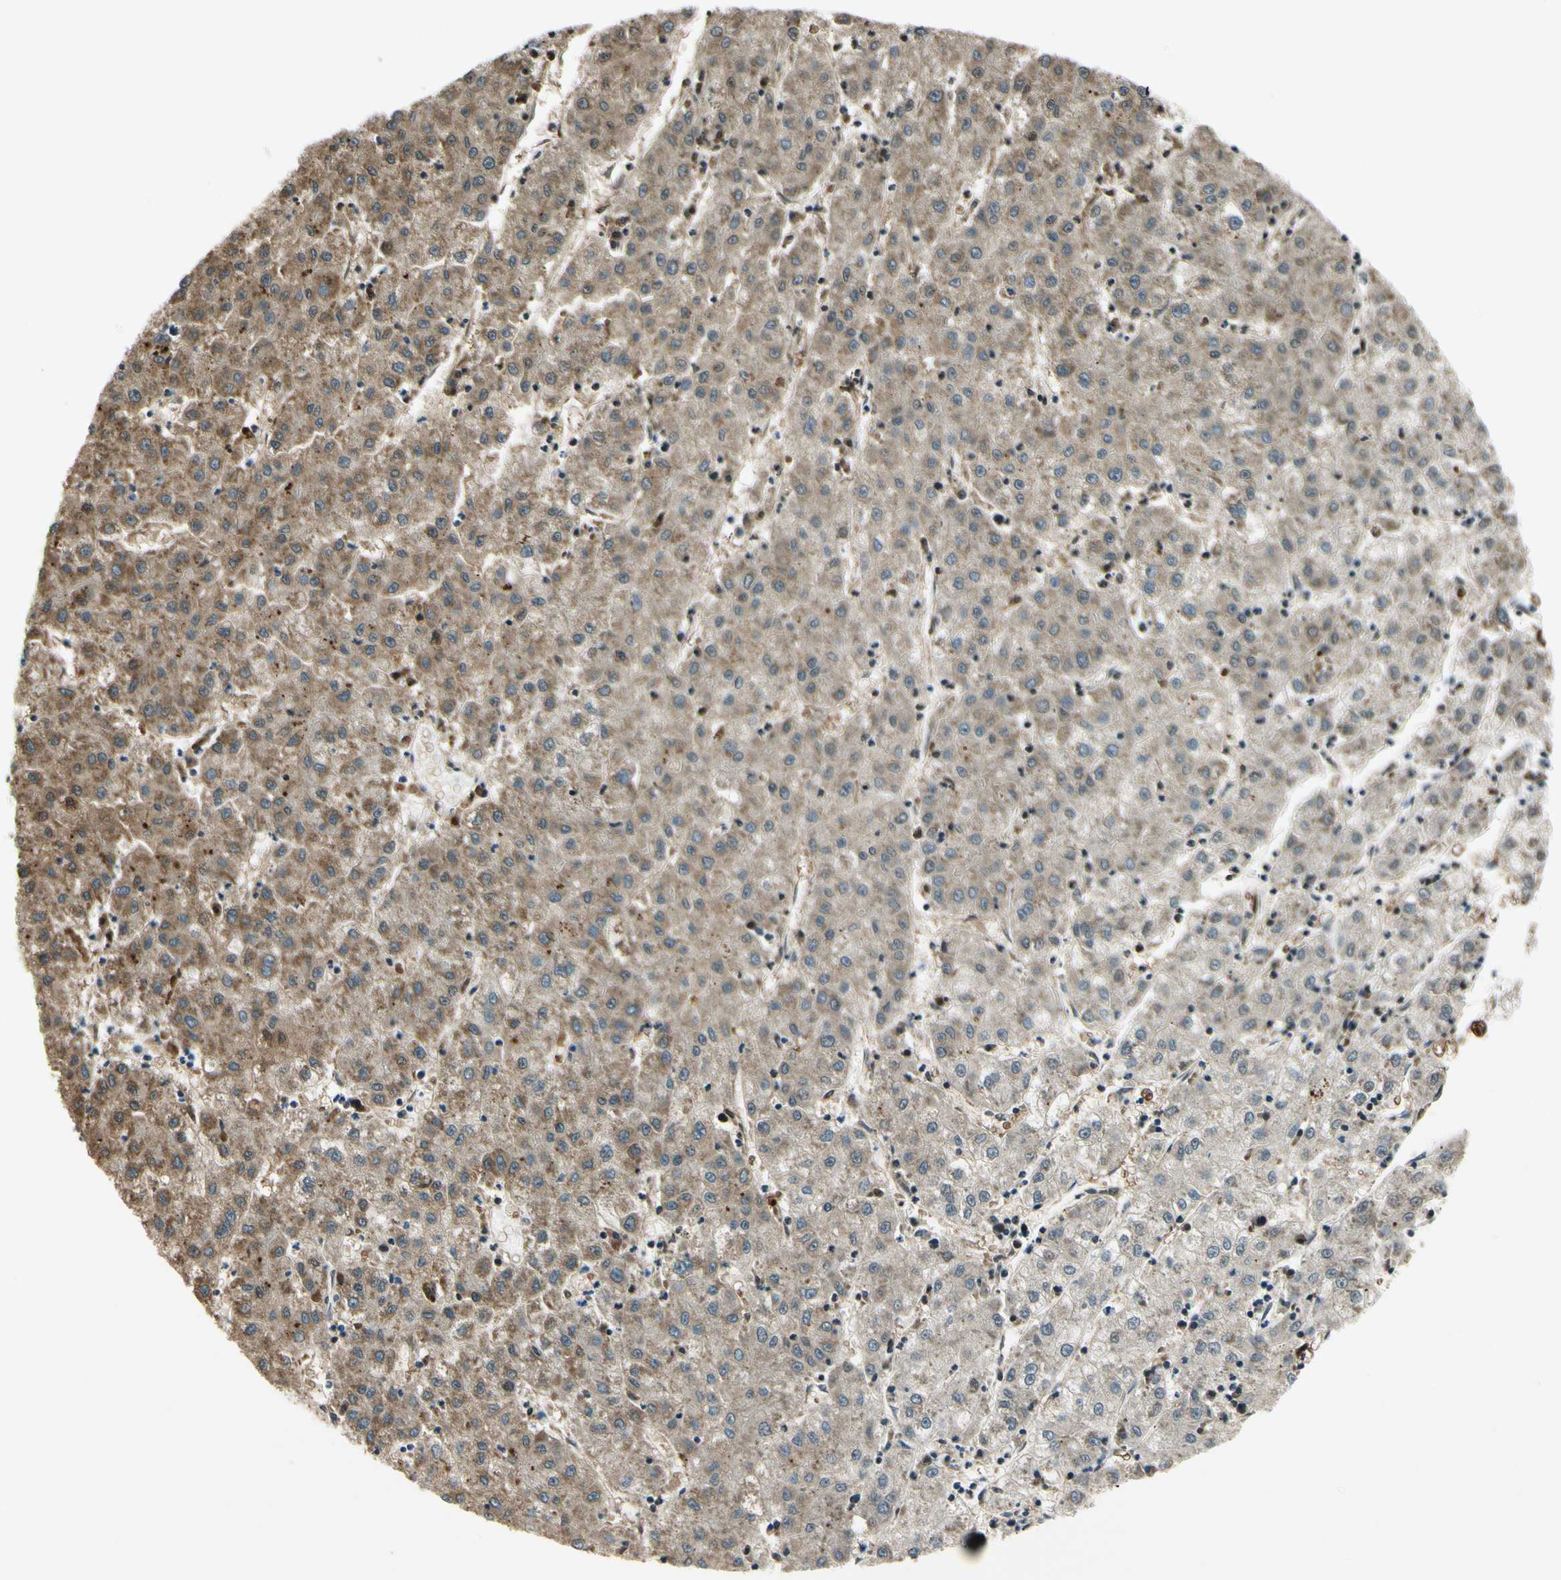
{"staining": {"intensity": "moderate", "quantity": "<25%", "location": "cytoplasmic/membranous"}, "tissue": "liver cancer", "cell_type": "Tumor cells", "image_type": "cancer", "snomed": [{"axis": "morphology", "description": "Carcinoma, Hepatocellular, NOS"}, {"axis": "topography", "description": "Liver"}], "caption": "Immunohistochemical staining of human liver hepatocellular carcinoma demonstrates moderate cytoplasmic/membranous protein staining in about <25% of tumor cells.", "gene": "PEBP1", "patient": {"sex": "male", "age": 72}}